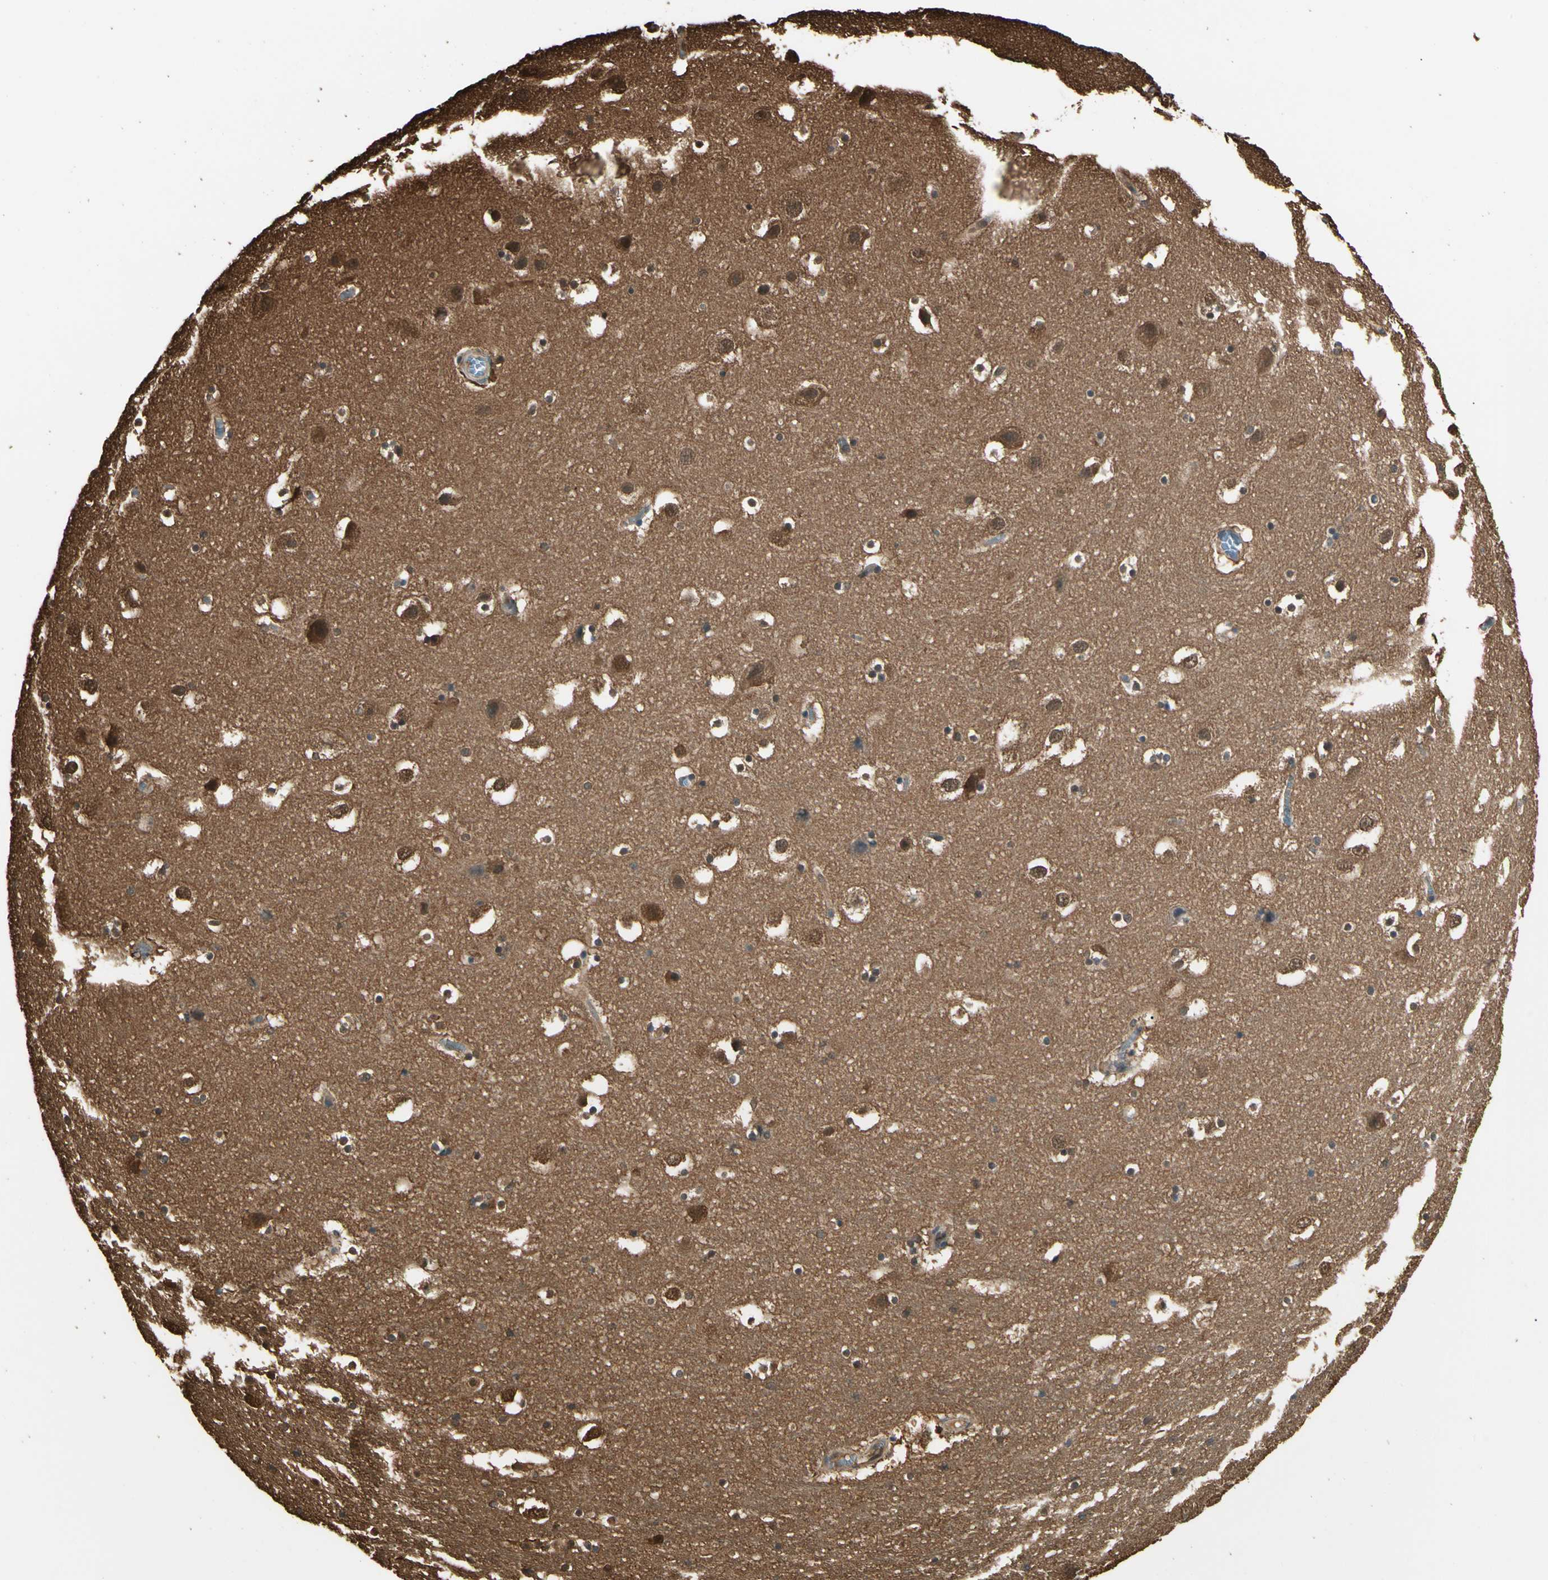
{"staining": {"intensity": "moderate", "quantity": "25%-75%", "location": "nuclear"}, "tissue": "hippocampus", "cell_type": "Glial cells", "image_type": "normal", "snomed": [{"axis": "morphology", "description": "Normal tissue, NOS"}, {"axis": "topography", "description": "Hippocampus"}], "caption": "The micrograph exhibits immunohistochemical staining of unremarkable hippocampus. There is moderate nuclear staining is present in approximately 25%-75% of glial cells. The staining was performed using DAB (3,3'-diaminobenzidine), with brown indicating positive protein expression. Nuclei are stained blue with hematoxylin.", "gene": "YWHAE", "patient": {"sex": "male", "age": 45}}